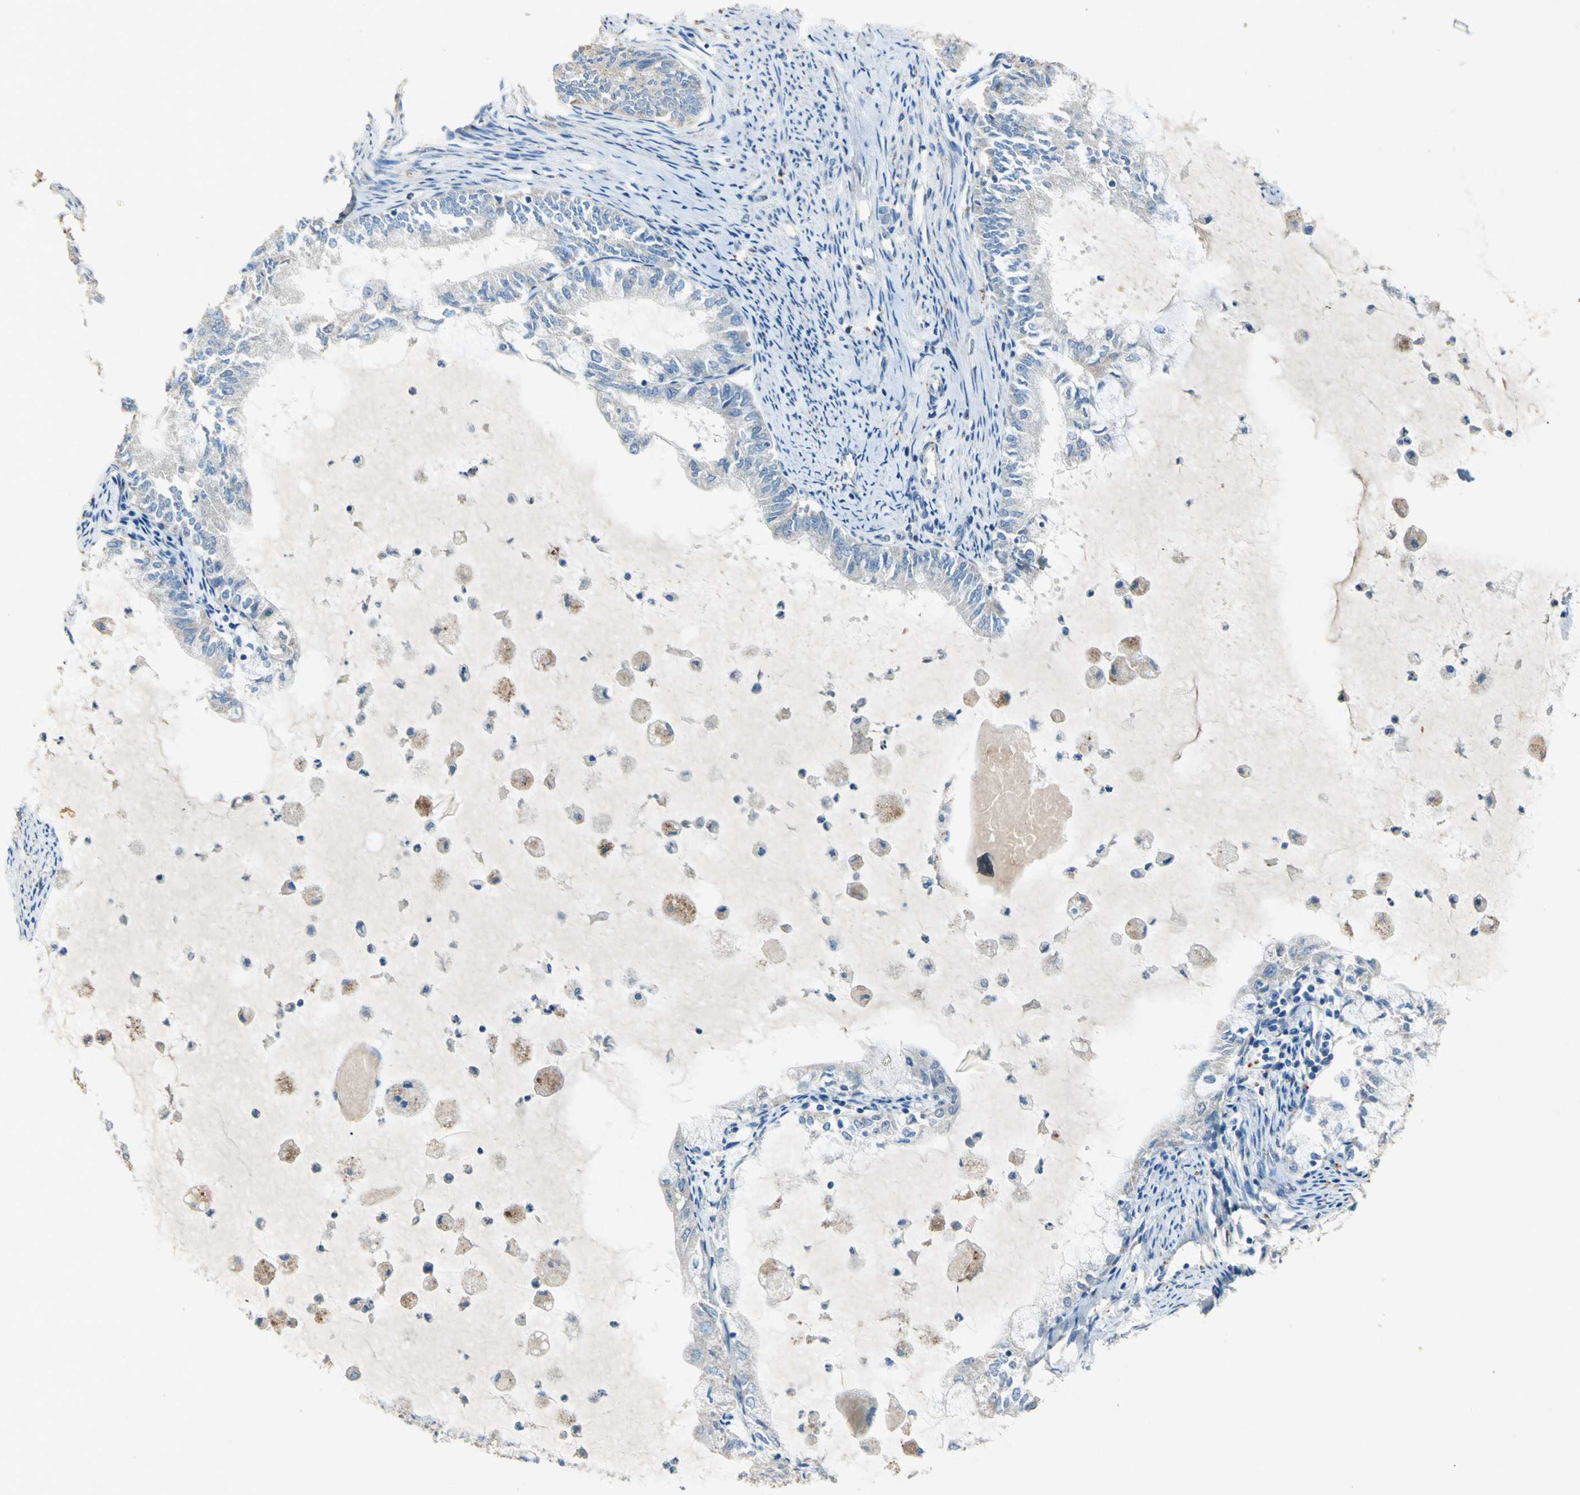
{"staining": {"intensity": "weak", "quantity": ">75%", "location": "cytoplasmic/membranous"}, "tissue": "endometrial cancer", "cell_type": "Tumor cells", "image_type": "cancer", "snomed": [{"axis": "morphology", "description": "Adenocarcinoma, NOS"}, {"axis": "topography", "description": "Endometrium"}], "caption": "Immunohistochemical staining of adenocarcinoma (endometrial) displays low levels of weak cytoplasmic/membranous protein positivity in about >75% of tumor cells.", "gene": "ADAMTS5", "patient": {"sex": "female", "age": 86}}